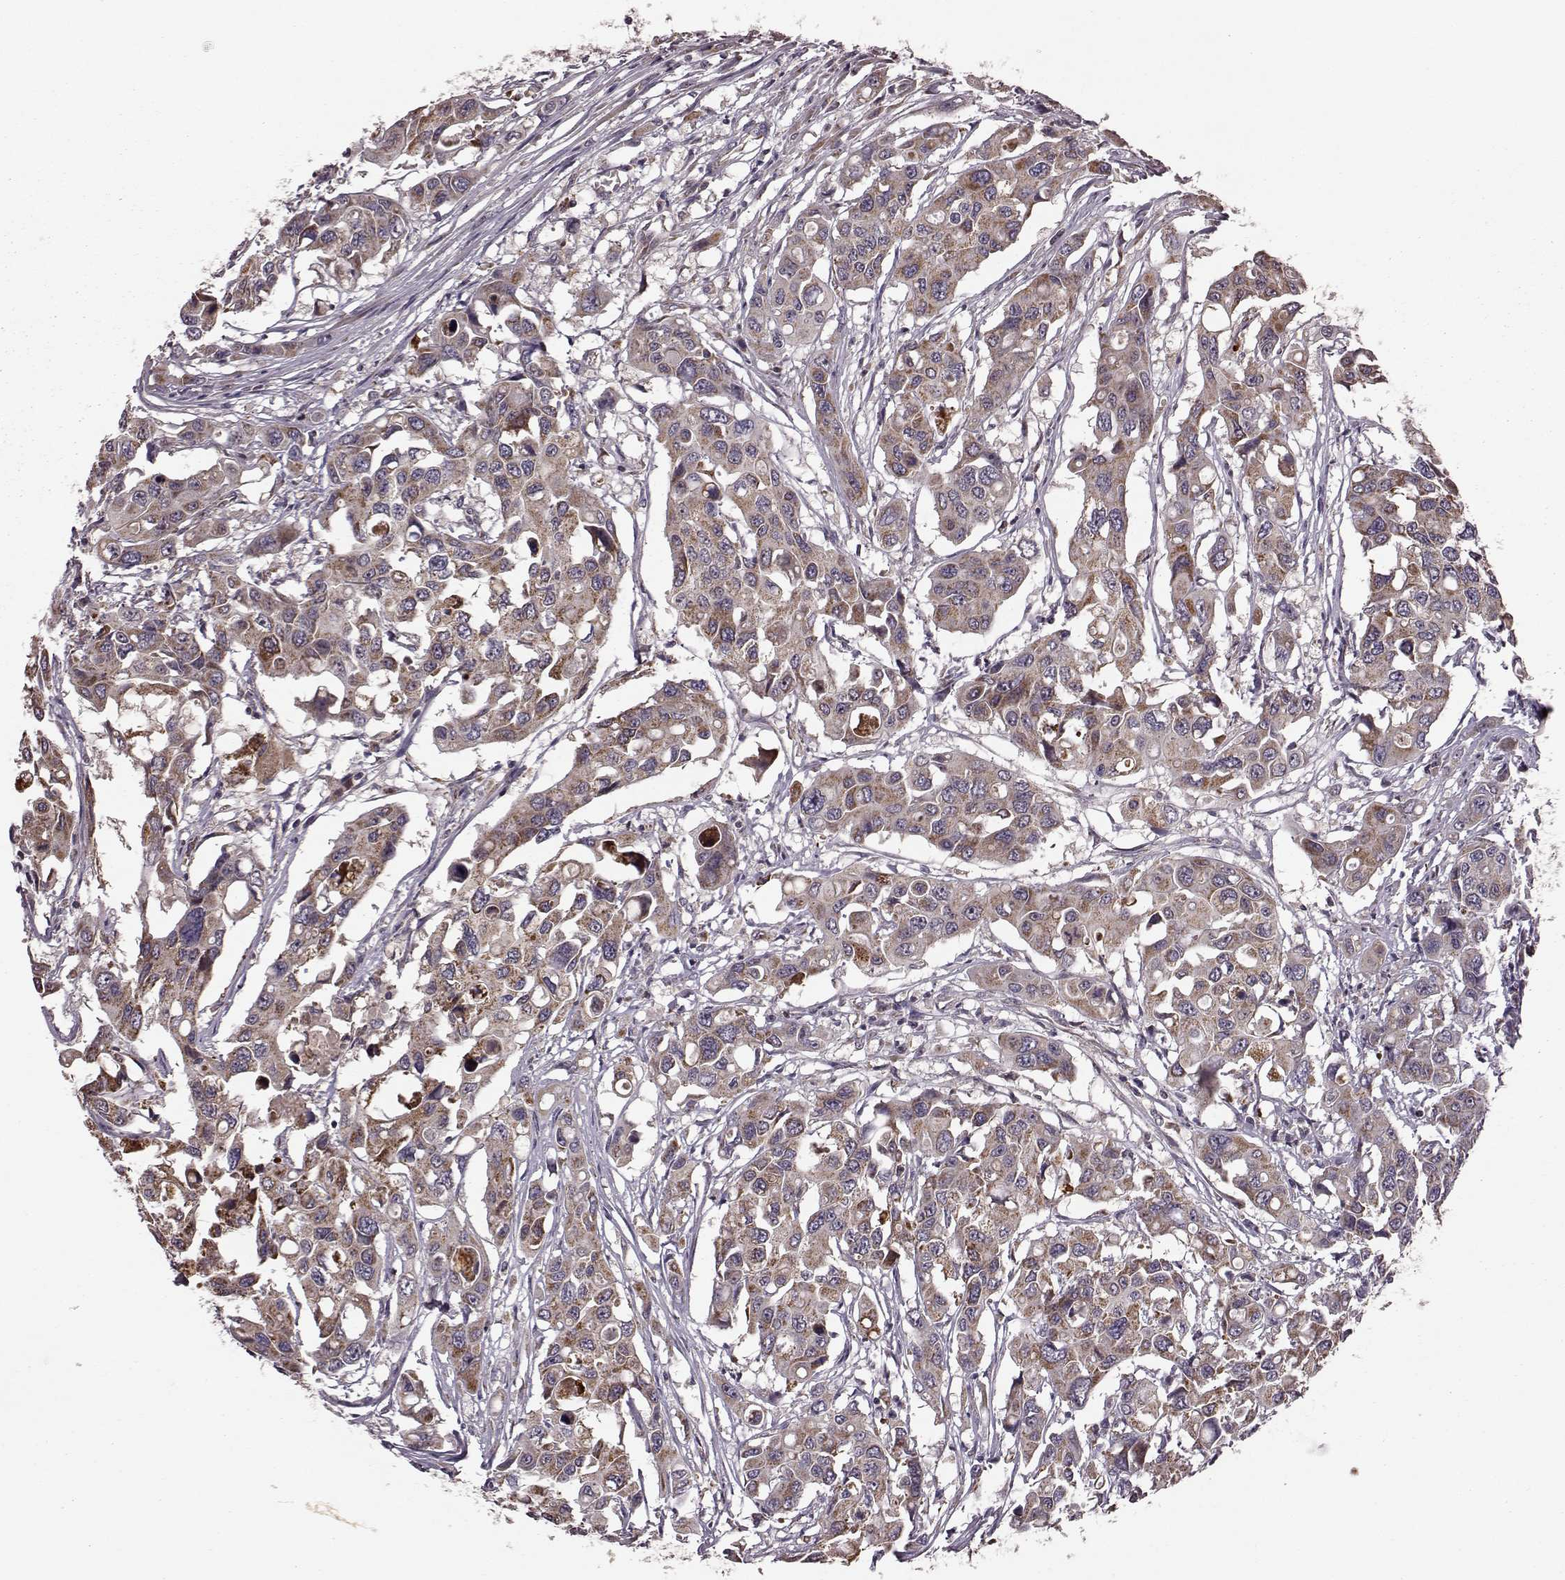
{"staining": {"intensity": "moderate", "quantity": ">75%", "location": "cytoplasmic/membranous"}, "tissue": "colorectal cancer", "cell_type": "Tumor cells", "image_type": "cancer", "snomed": [{"axis": "morphology", "description": "Adenocarcinoma, NOS"}, {"axis": "topography", "description": "Colon"}], "caption": "IHC of colorectal cancer reveals medium levels of moderate cytoplasmic/membranous positivity in approximately >75% of tumor cells.", "gene": "PUDP", "patient": {"sex": "male", "age": 77}}